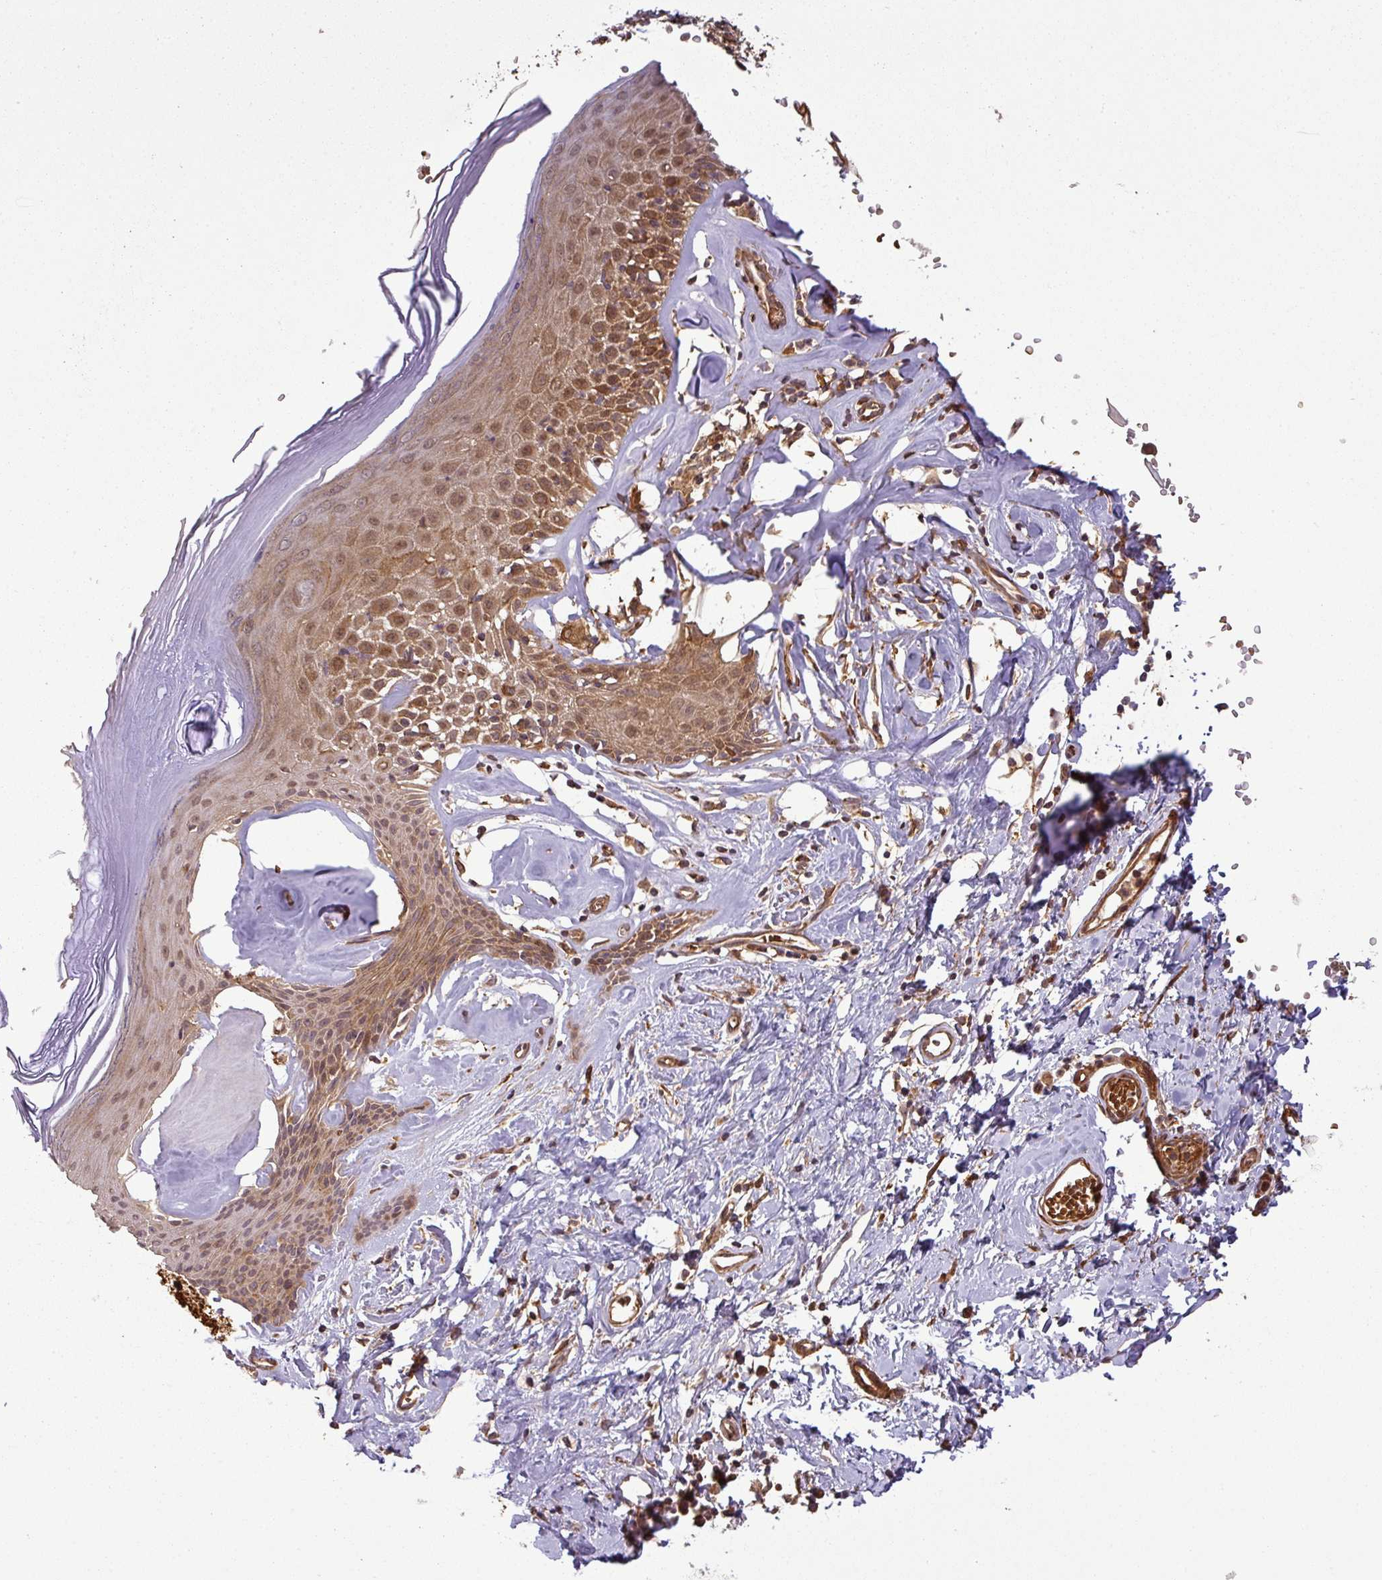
{"staining": {"intensity": "moderate", "quantity": ">75%", "location": "cytoplasmic/membranous,nuclear"}, "tissue": "skin", "cell_type": "Epidermal cells", "image_type": "normal", "snomed": [{"axis": "morphology", "description": "Normal tissue, NOS"}, {"axis": "morphology", "description": "Inflammation, NOS"}, {"axis": "topography", "description": "Vulva"}], "caption": "Approximately >75% of epidermal cells in benign skin demonstrate moderate cytoplasmic/membranous,nuclear protein staining as visualized by brown immunohistochemical staining.", "gene": "MAP3K6", "patient": {"sex": "female", "age": 86}}